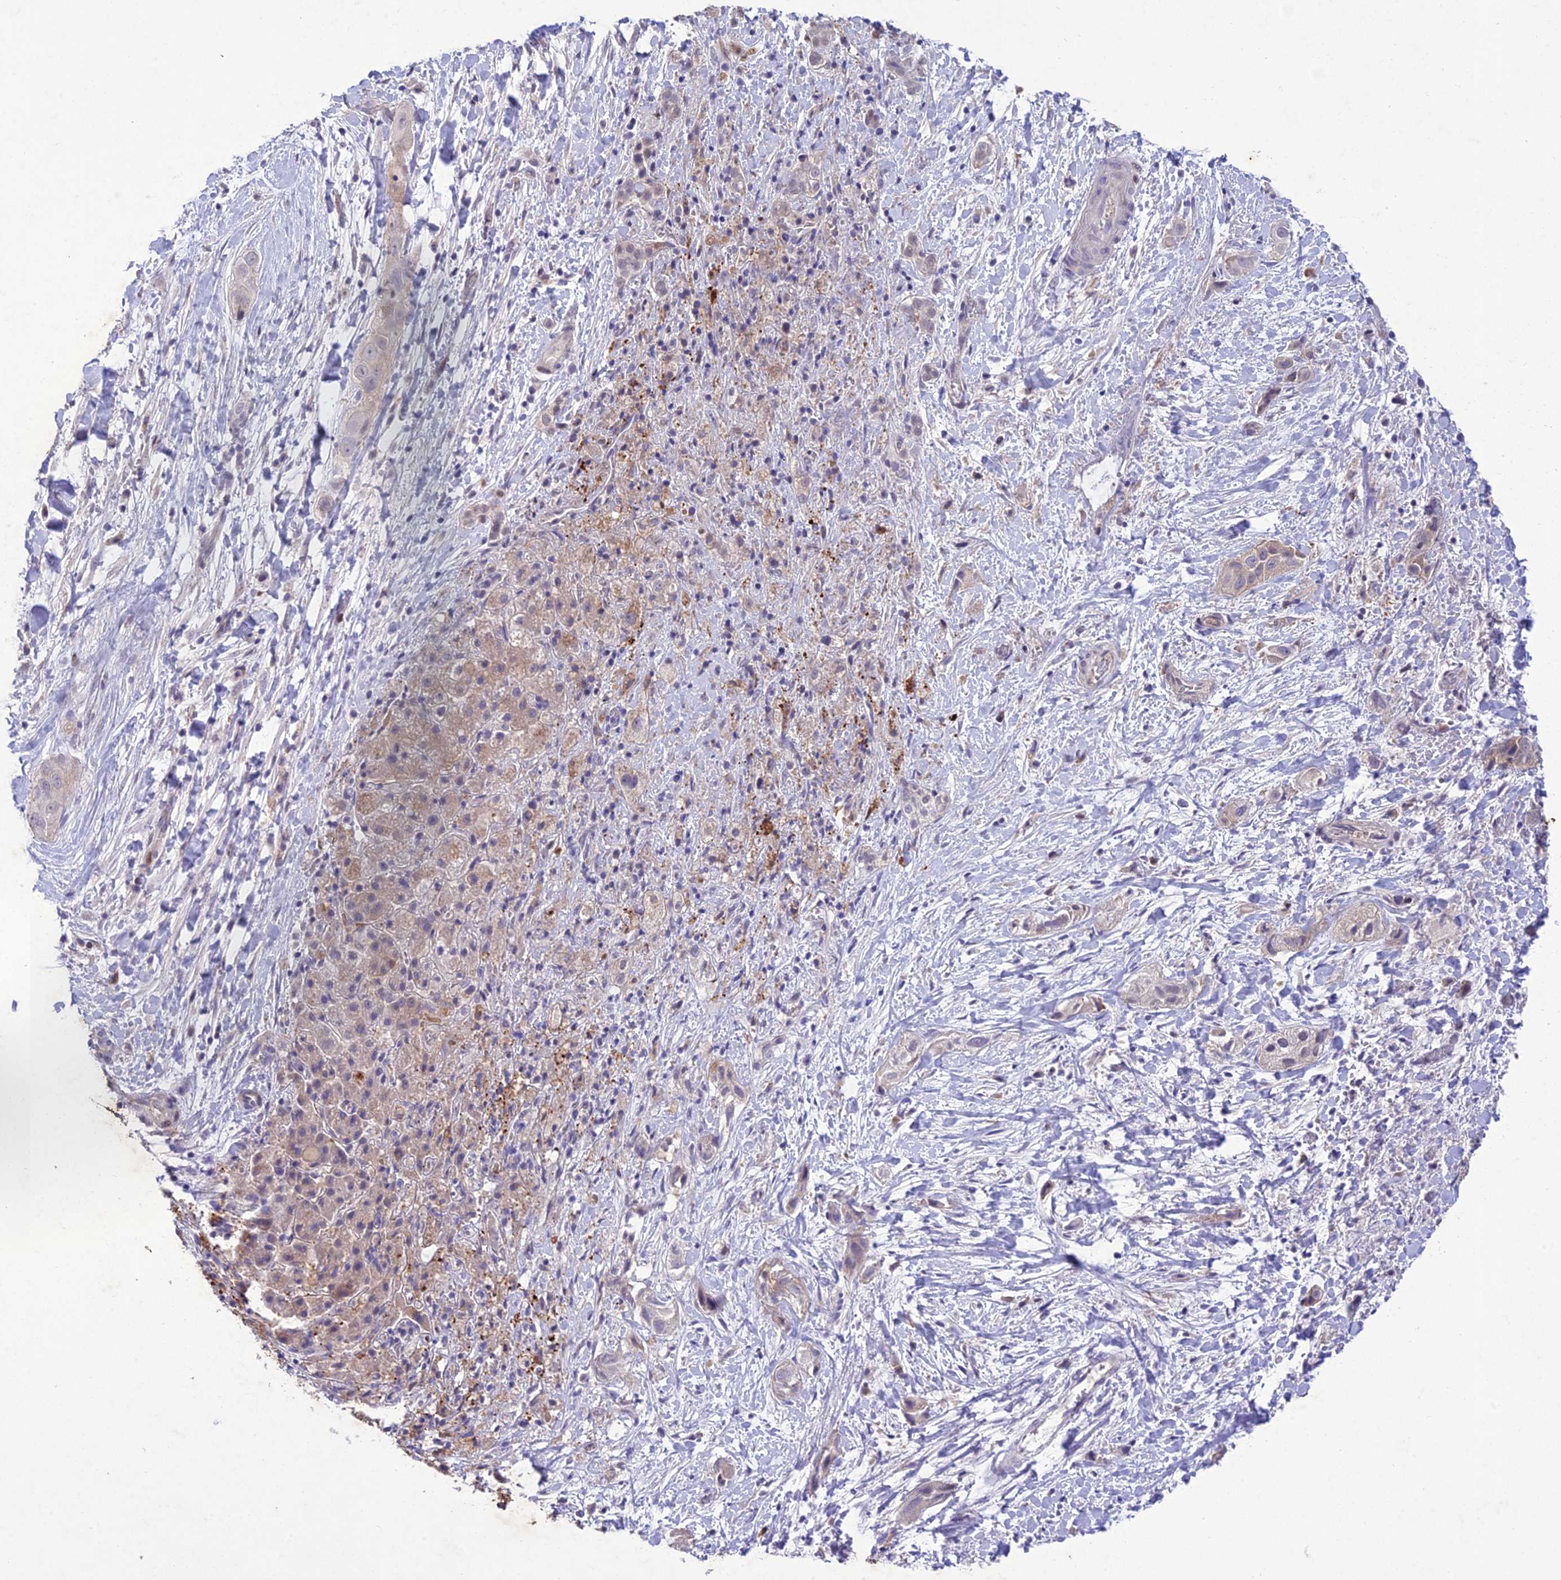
{"staining": {"intensity": "weak", "quantity": "<25%", "location": "cytoplasmic/membranous"}, "tissue": "liver cancer", "cell_type": "Tumor cells", "image_type": "cancer", "snomed": [{"axis": "morphology", "description": "Cholangiocarcinoma"}, {"axis": "topography", "description": "Liver"}], "caption": "DAB (3,3'-diaminobenzidine) immunohistochemical staining of human liver cancer (cholangiocarcinoma) exhibits no significant expression in tumor cells.", "gene": "ANKRD52", "patient": {"sex": "female", "age": 52}}